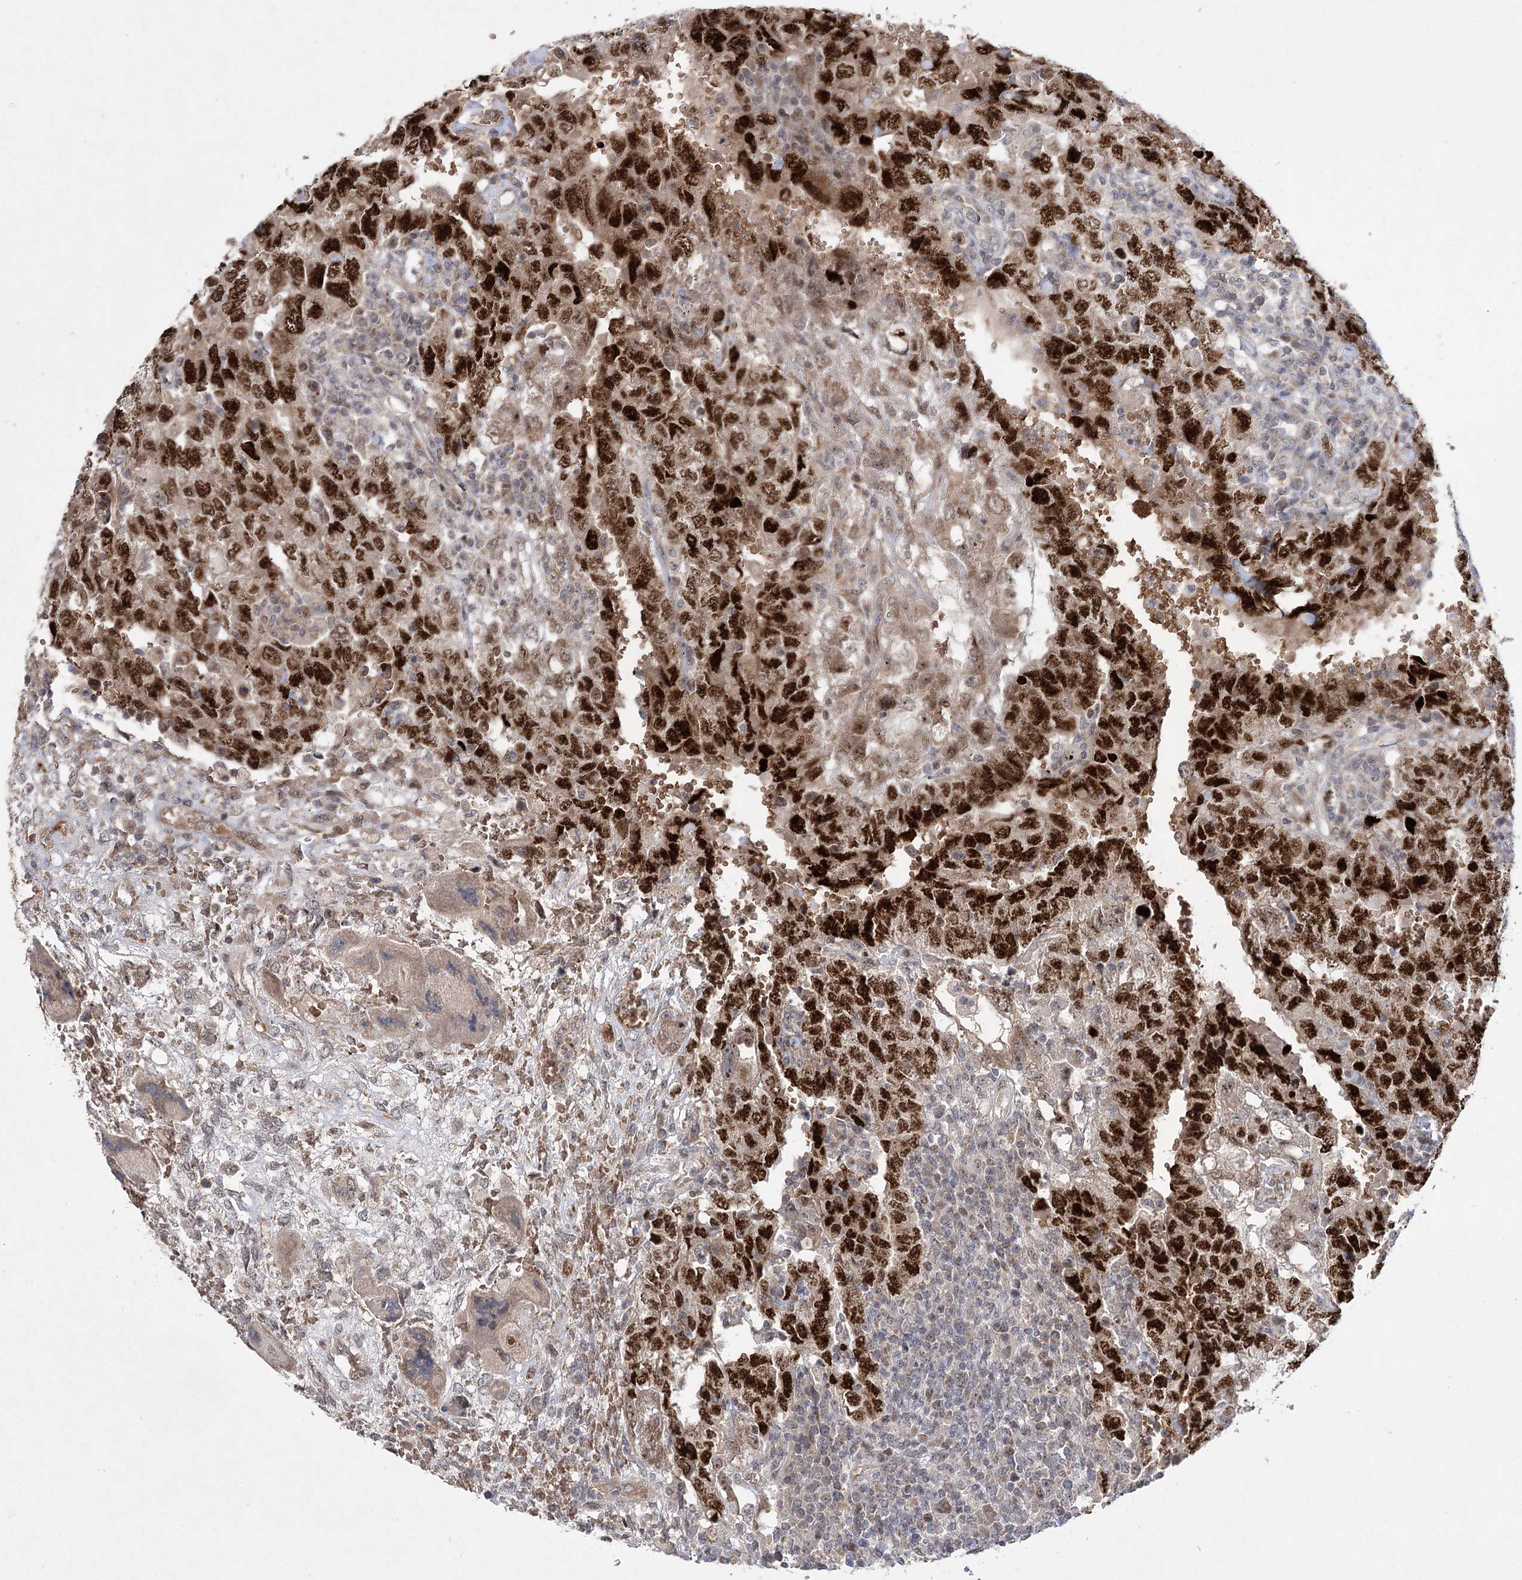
{"staining": {"intensity": "strong", "quantity": ">75%", "location": "nuclear"}, "tissue": "testis cancer", "cell_type": "Tumor cells", "image_type": "cancer", "snomed": [{"axis": "morphology", "description": "Carcinoma, Embryonal, NOS"}, {"axis": "topography", "description": "Testis"}], "caption": "Protein analysis of testis embryonal carcinoma tissue displays strong nuclear expression in approximately >75% of tumor cells.", "gene": "NSMCE4A", "patient": {"sex": "male", "age": 26}}